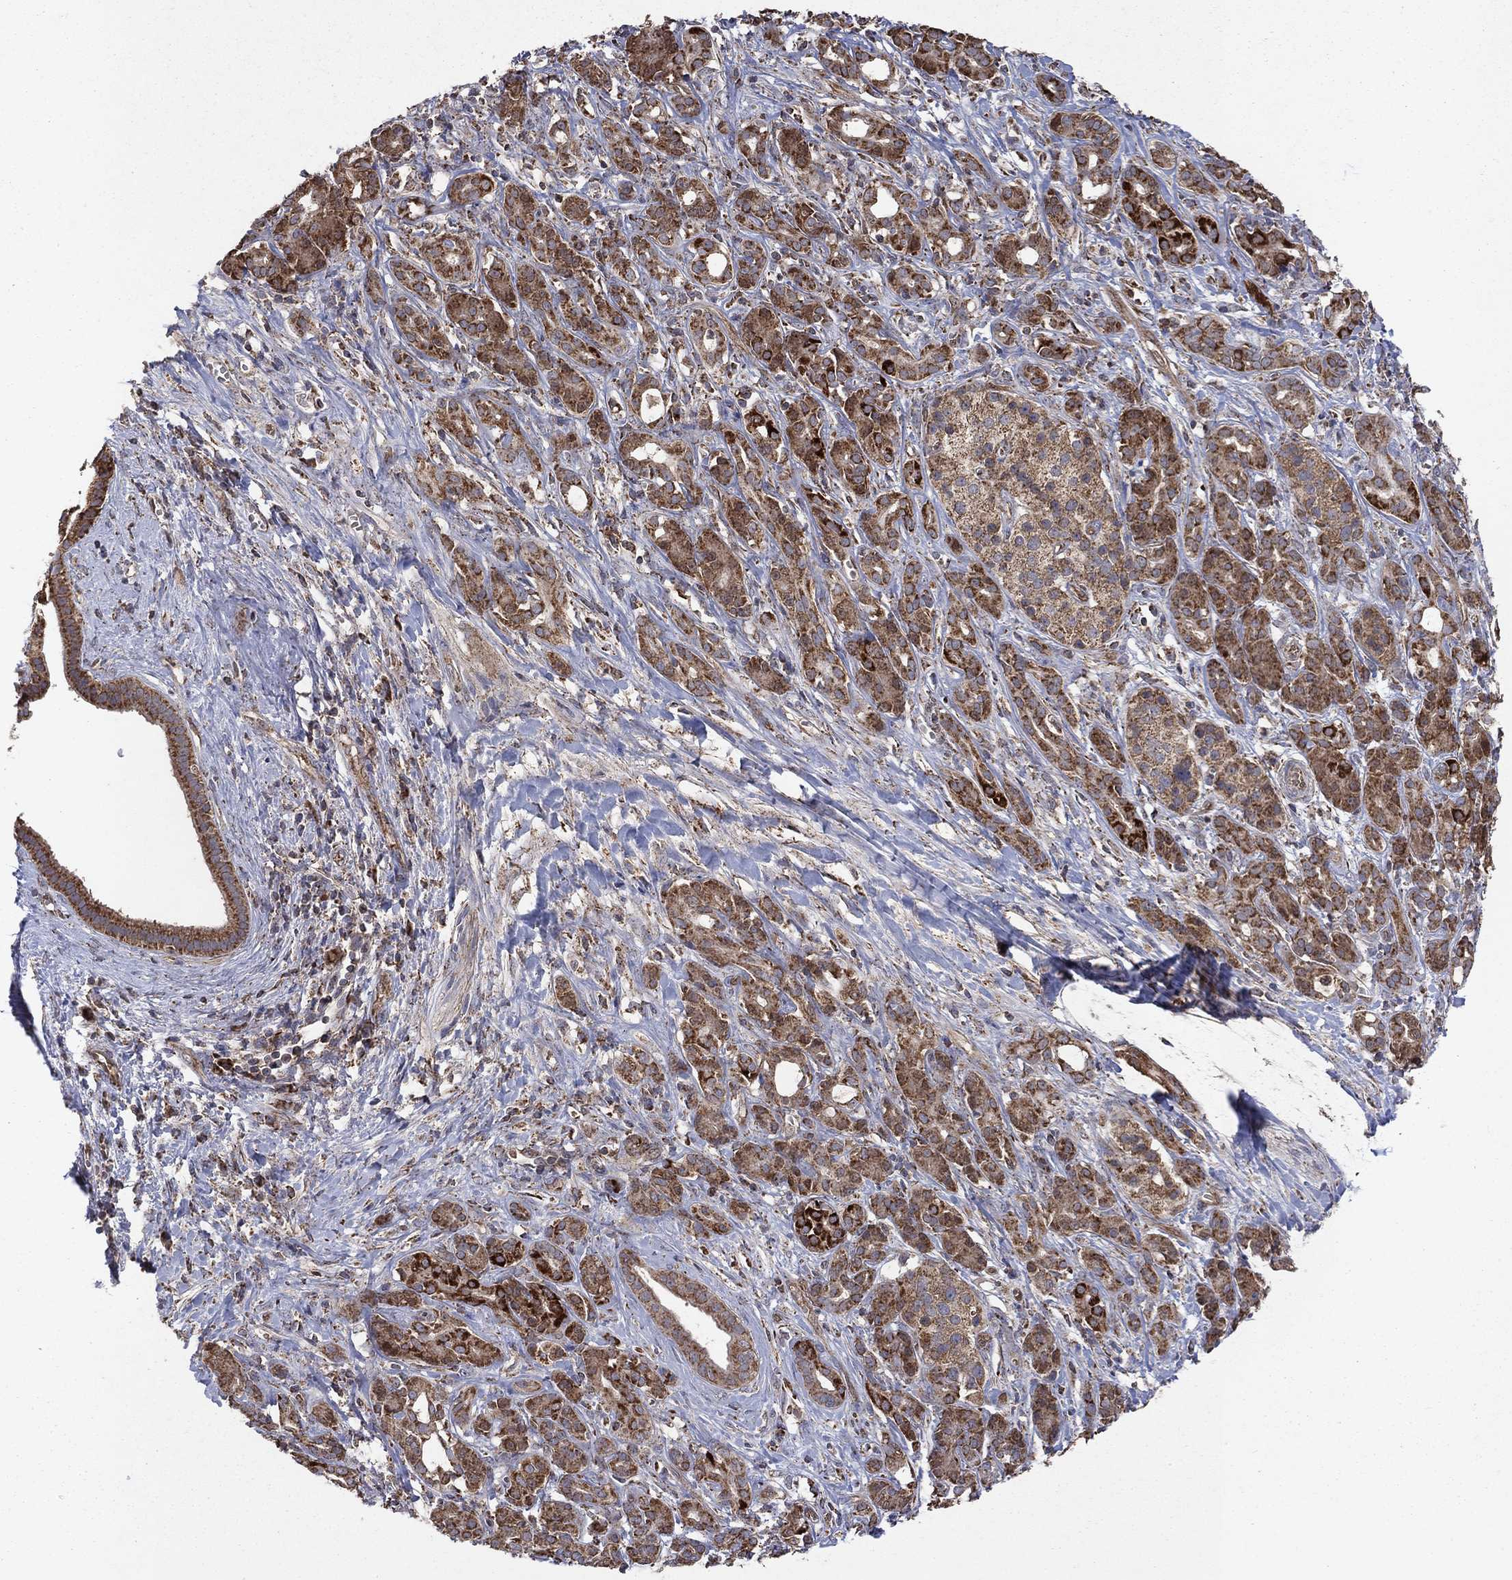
{"staining": {"intensity": "strong", "quantity": "25%-75%", "location": "cytoplasmic/membranous"}, "tissue": "pancreatic cancer", "cell_type": "Tumor cells", "image_type": "cancer", "snomed": [{"axis": "morphology", "description": "Adenocarcinoma, NOS"}, {"axis": "topography", "description": "Pancreas"}], "caption": "This photomicrograph shows immunohistochemistry (IHC) staining of human pancreatic adenocarcinoma, with high strong cytoplasmic/membranous positivity in about 25%-75% of tumor cells.", "gene": "DPH1", "patient": {"sex": "male", "age": 61}}